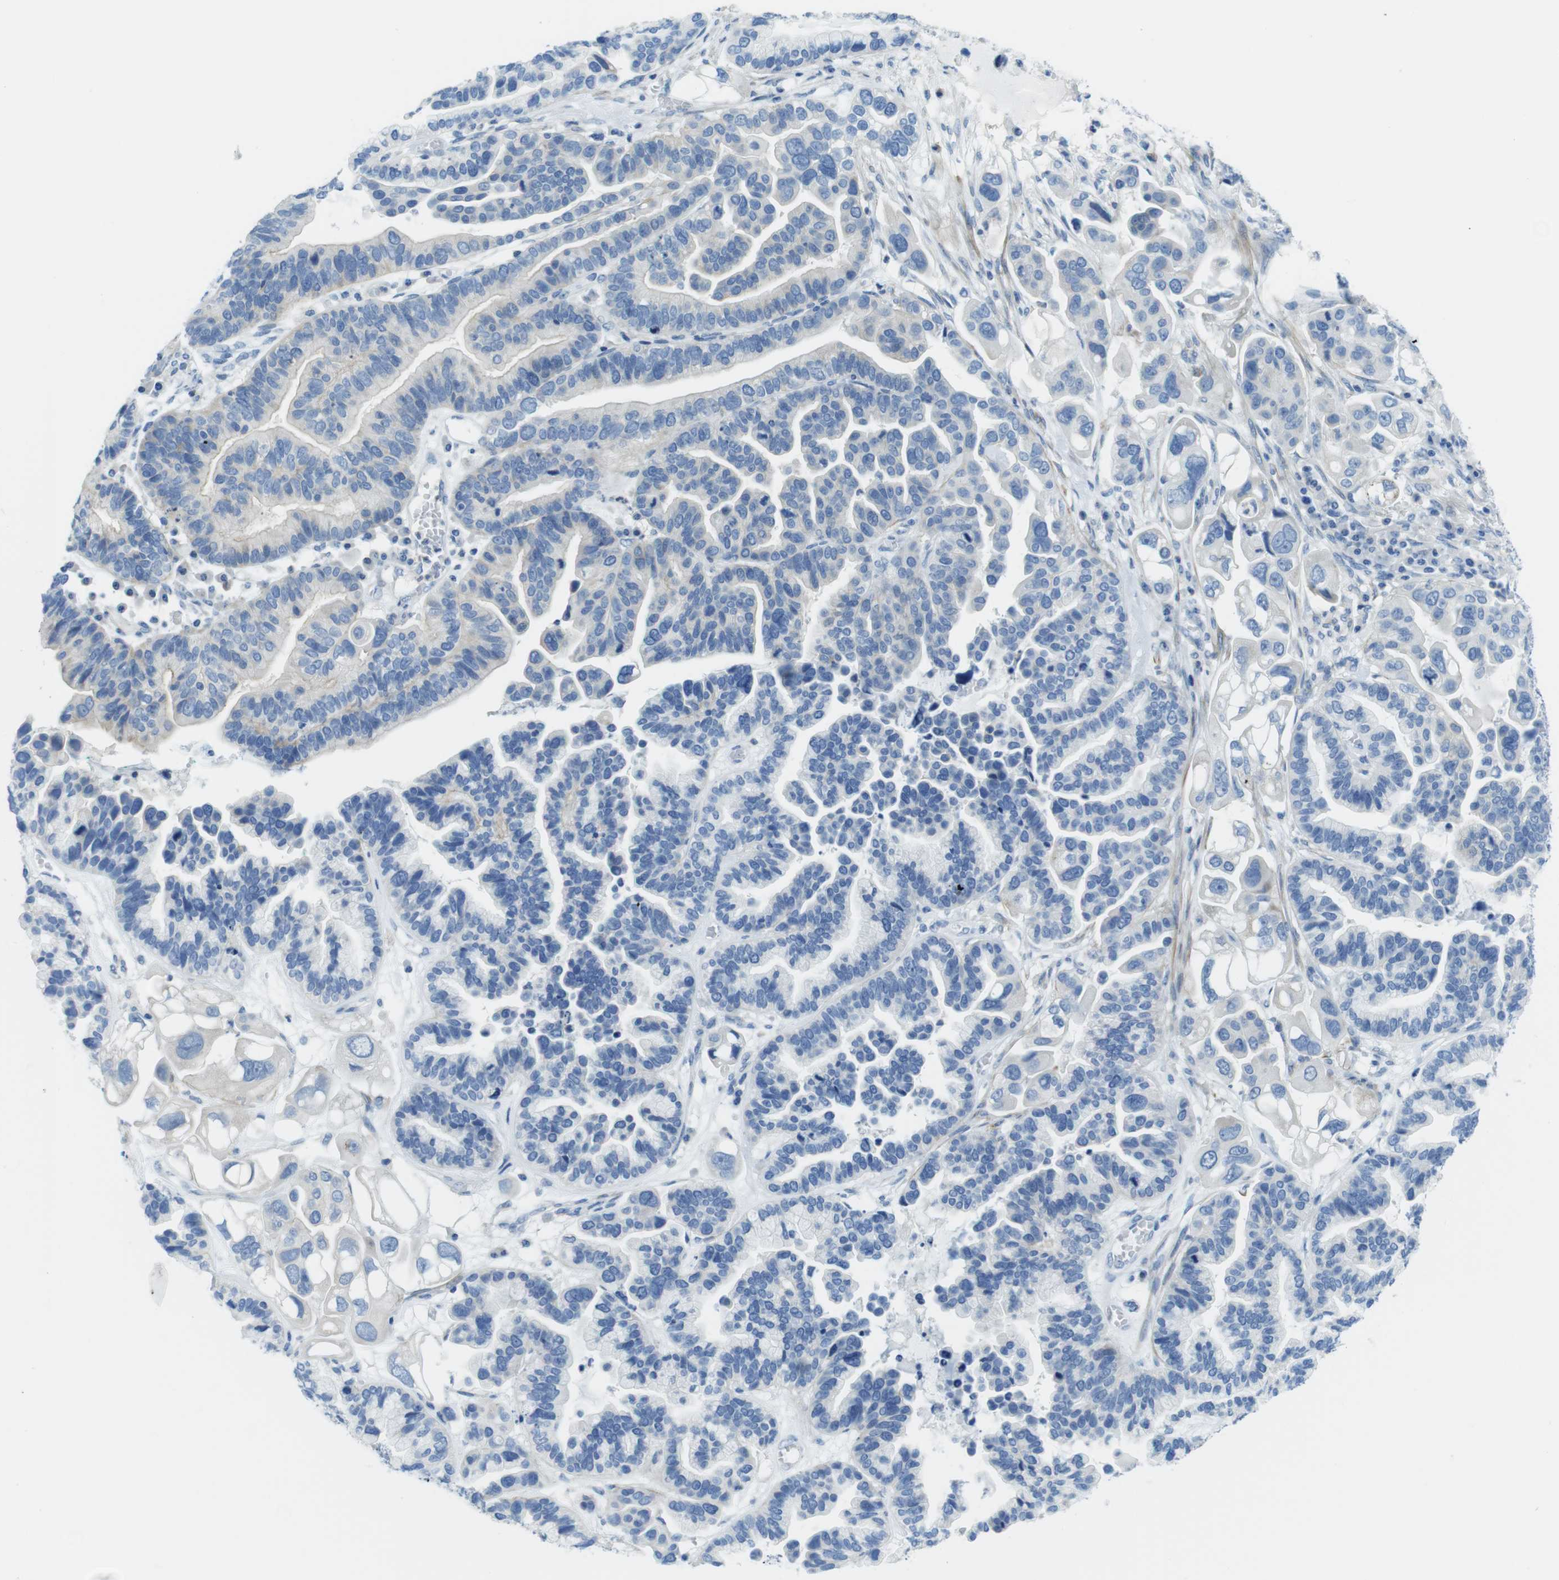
{"staining": {"intensity": "weak", "quantity": "<25%", "location": "cytoplasmic/membranous"}, "tissue": "ovarian cancer", "cell_type": "Tumor cells", "image_type": "cancer", "snomed": [{"axis": "morphology", "description": "Cystadenocarcinoma, serous, NOS"}, {"axis": "topography", "description": "Ovary"}], "caption": "An IHC image of ovarian cancer (serous cystadenocarcinoma) is shown. There is no staining in tumor cells of ovarian cancer (serous cystadenocarcinoma).", "gene": "ASIC5", "patient": {"sex": "female", "age": 56}}